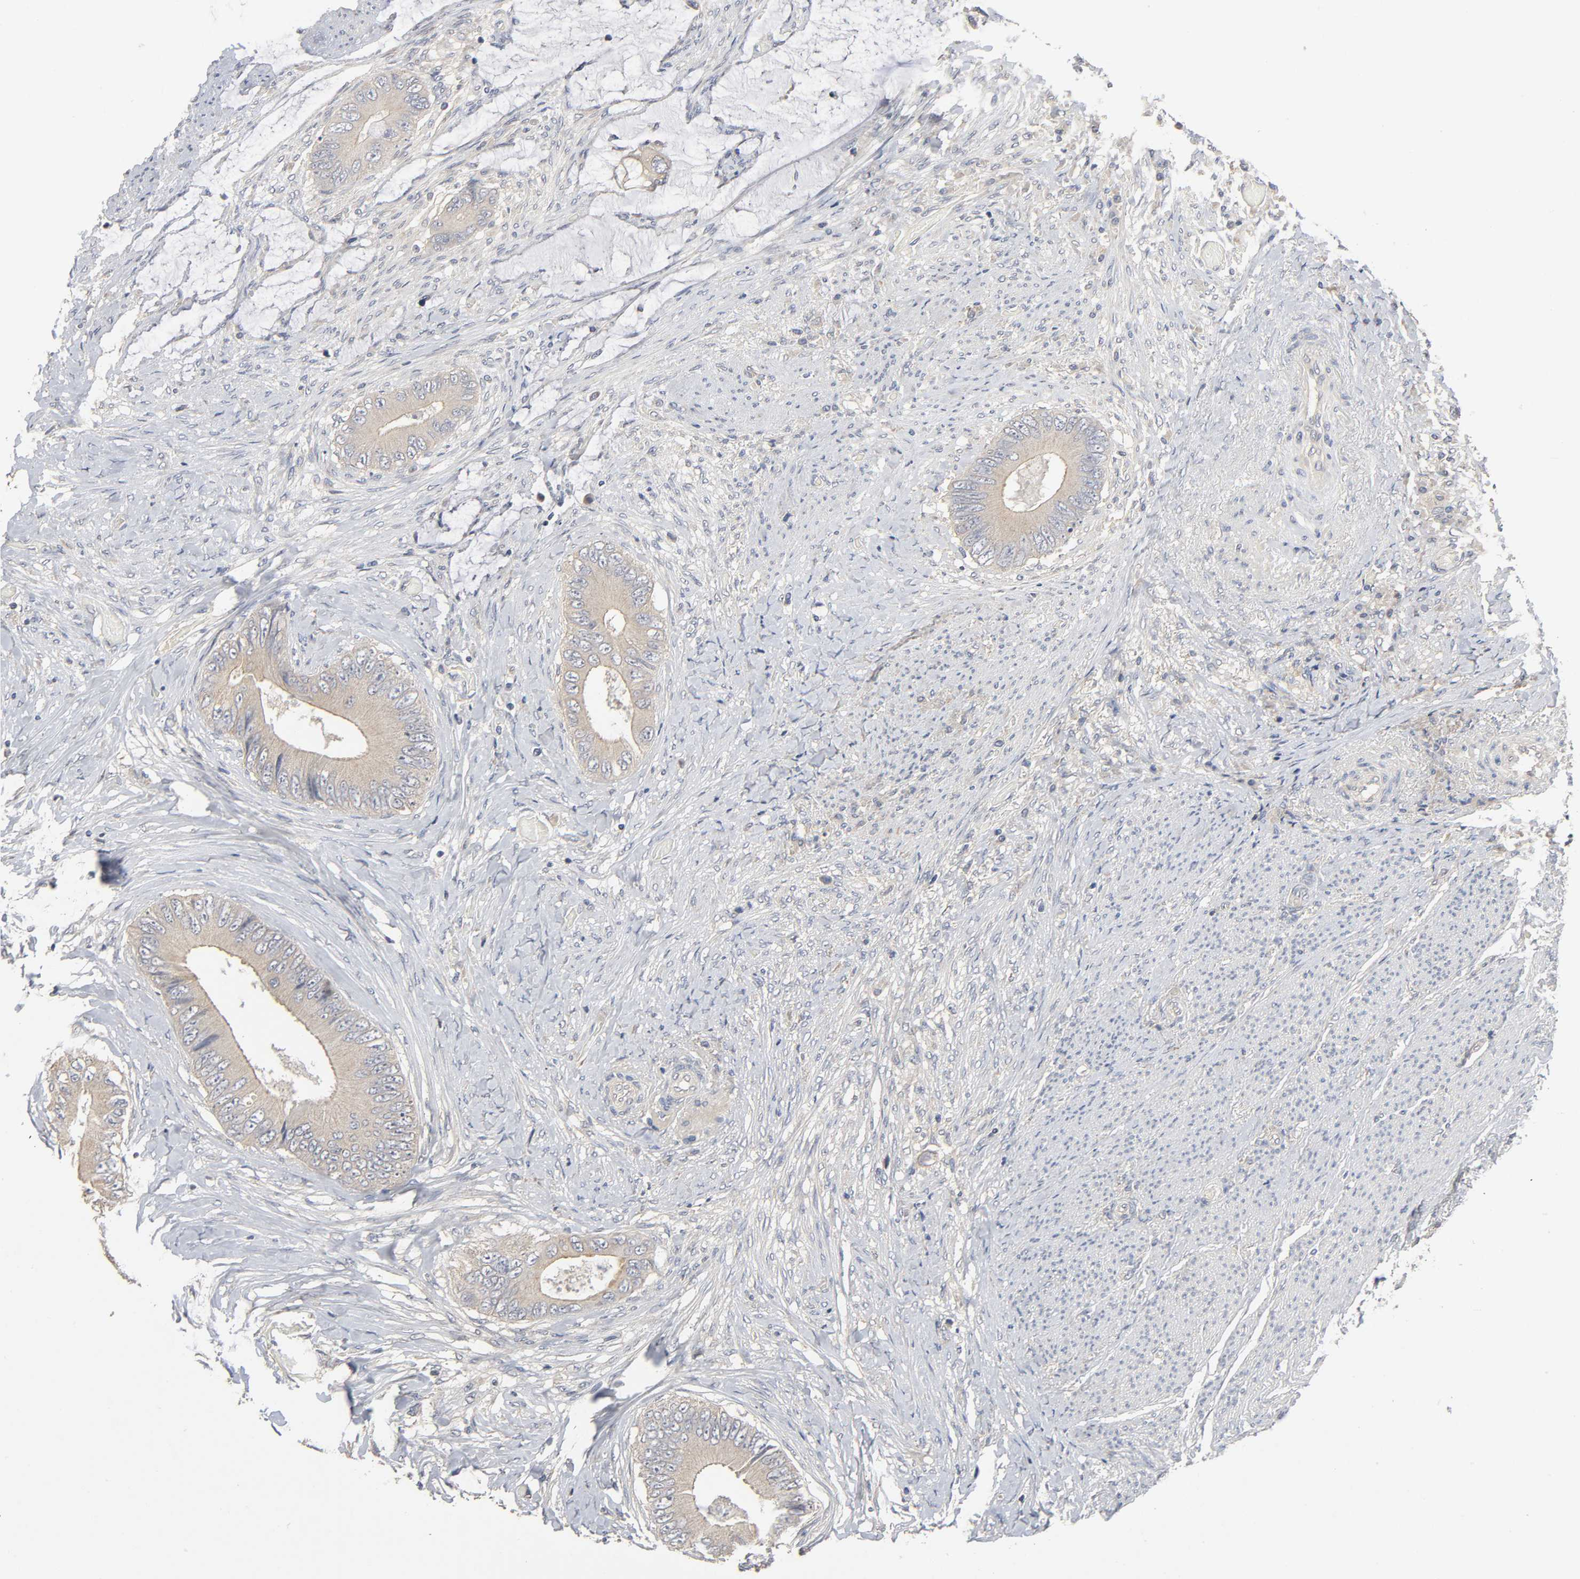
{"staining": {"intensity": "weak", "quantity": ">75%", "location": "cytoplasmic/membranous"}, "tissue": "colorectal cancer", "cell_type": "Tumor cells", "image_type": "cancer", "snomed": [{"axis": "morphology", "description": "Normal tissue, NOS"}, {"axis": "morphology", "description": "Adenocarcinoma, NOS"}, {"axis": "topography", "description": "Rectum"}, {"axis": "topography", "description": "Peripheral nerve tissue"}], "caption": "Immunohistochemistry histopathology image of human colorectal cancer stained for a protein (brown), which shows low levels of weak cytoplasmic/membranous positivity in approximately >75% of tumor cells.", "gene": "SLC10A2", "patient": {"sex": "female", "age": 77}}